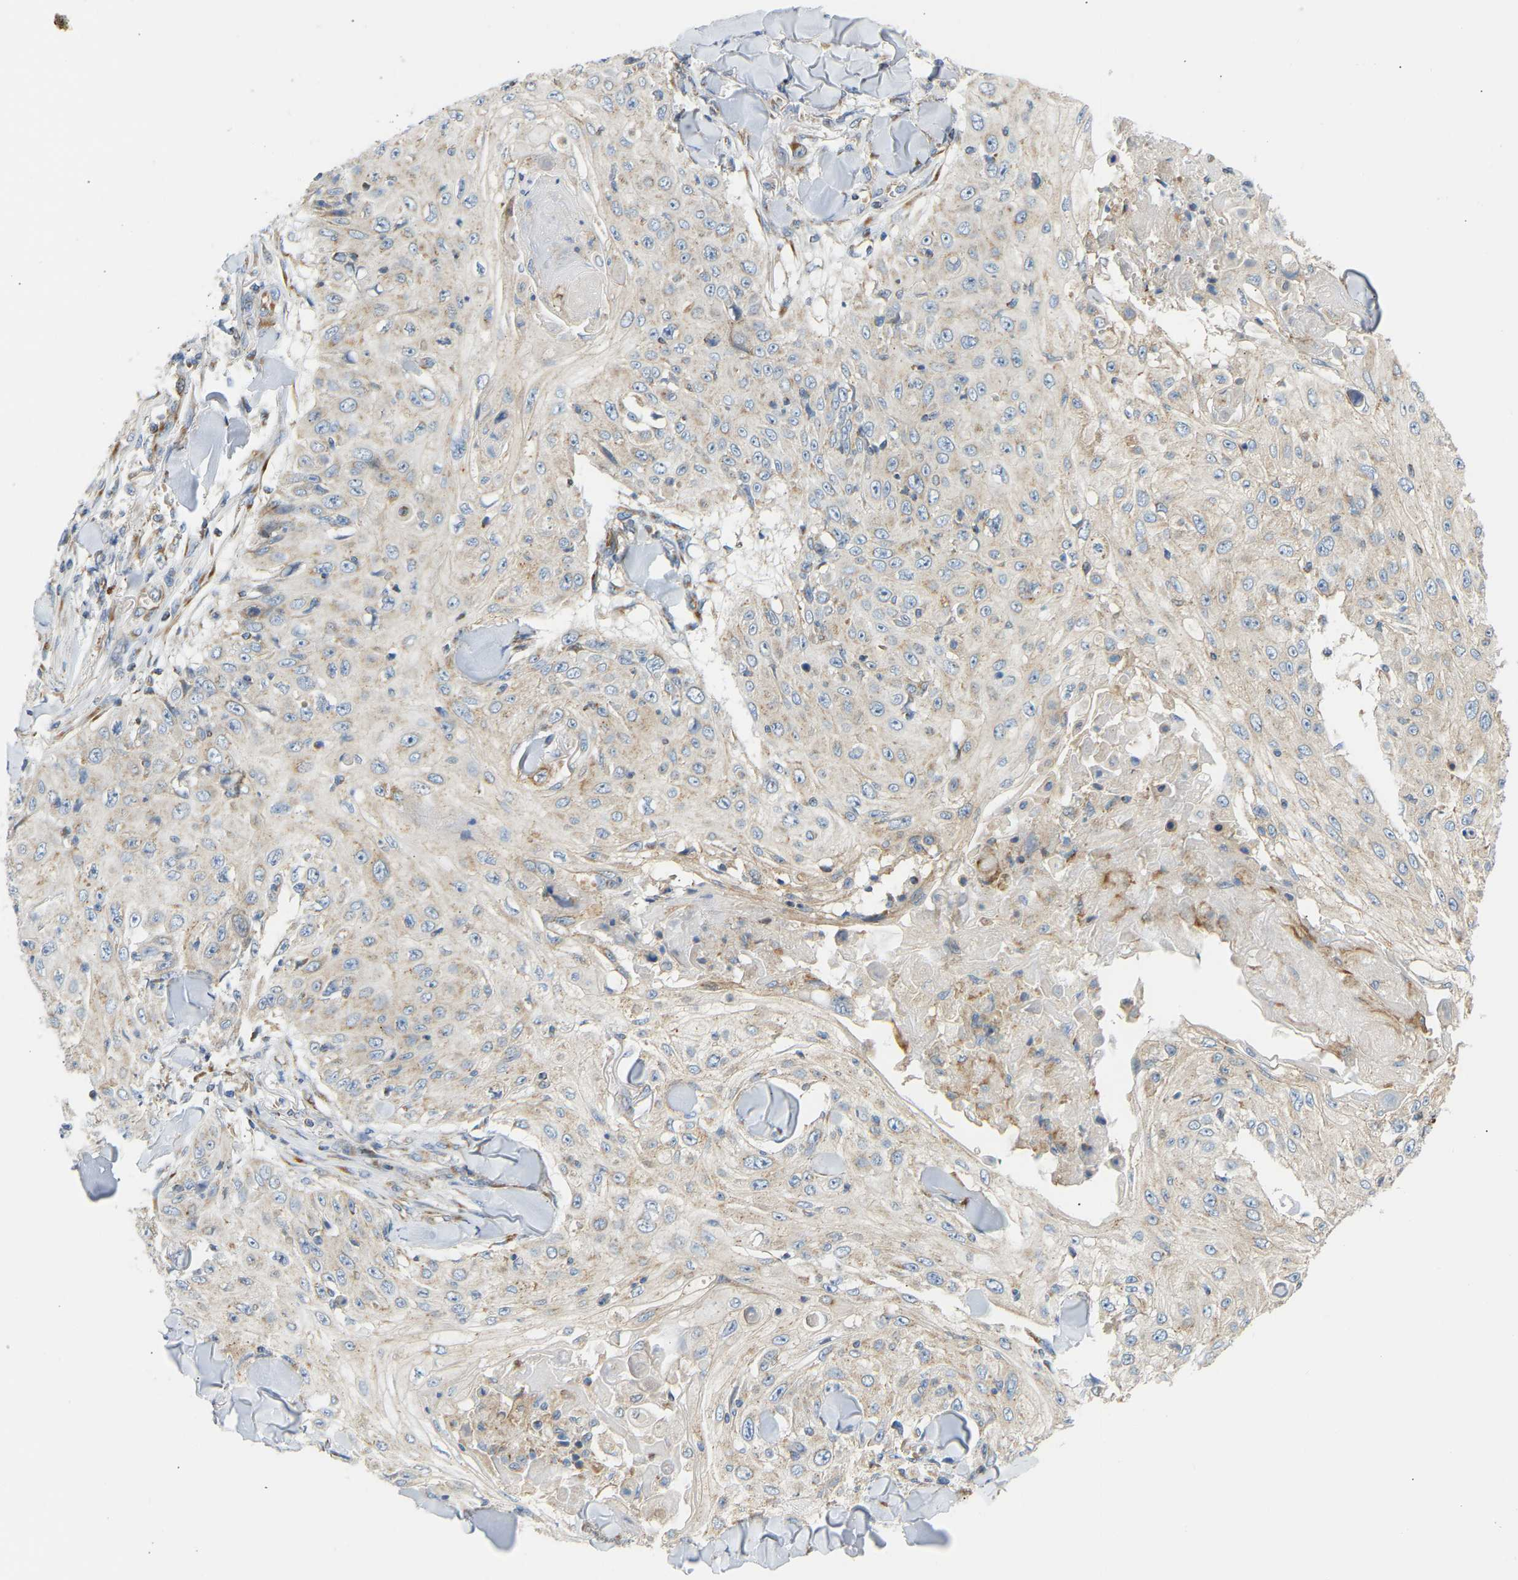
{"staining": {"intensity": "weak", "quantity": "<25%", "location": "cytoplasmic/membranous"}, "tissue": "skin cancer", "cell_type": "Tumor cells", "image_type": "cancer", "snomed": [{"axis": "morphology", "description": "Squamous cell carcinoma, NOS"}, {"axis": "topography", "description": "Skin"}], "caption": "The photomicrograph displays no staining of tumor cells in skin cancer.", "gene": "YIPF2", "patient": {"sex": "male", "age": 86}}